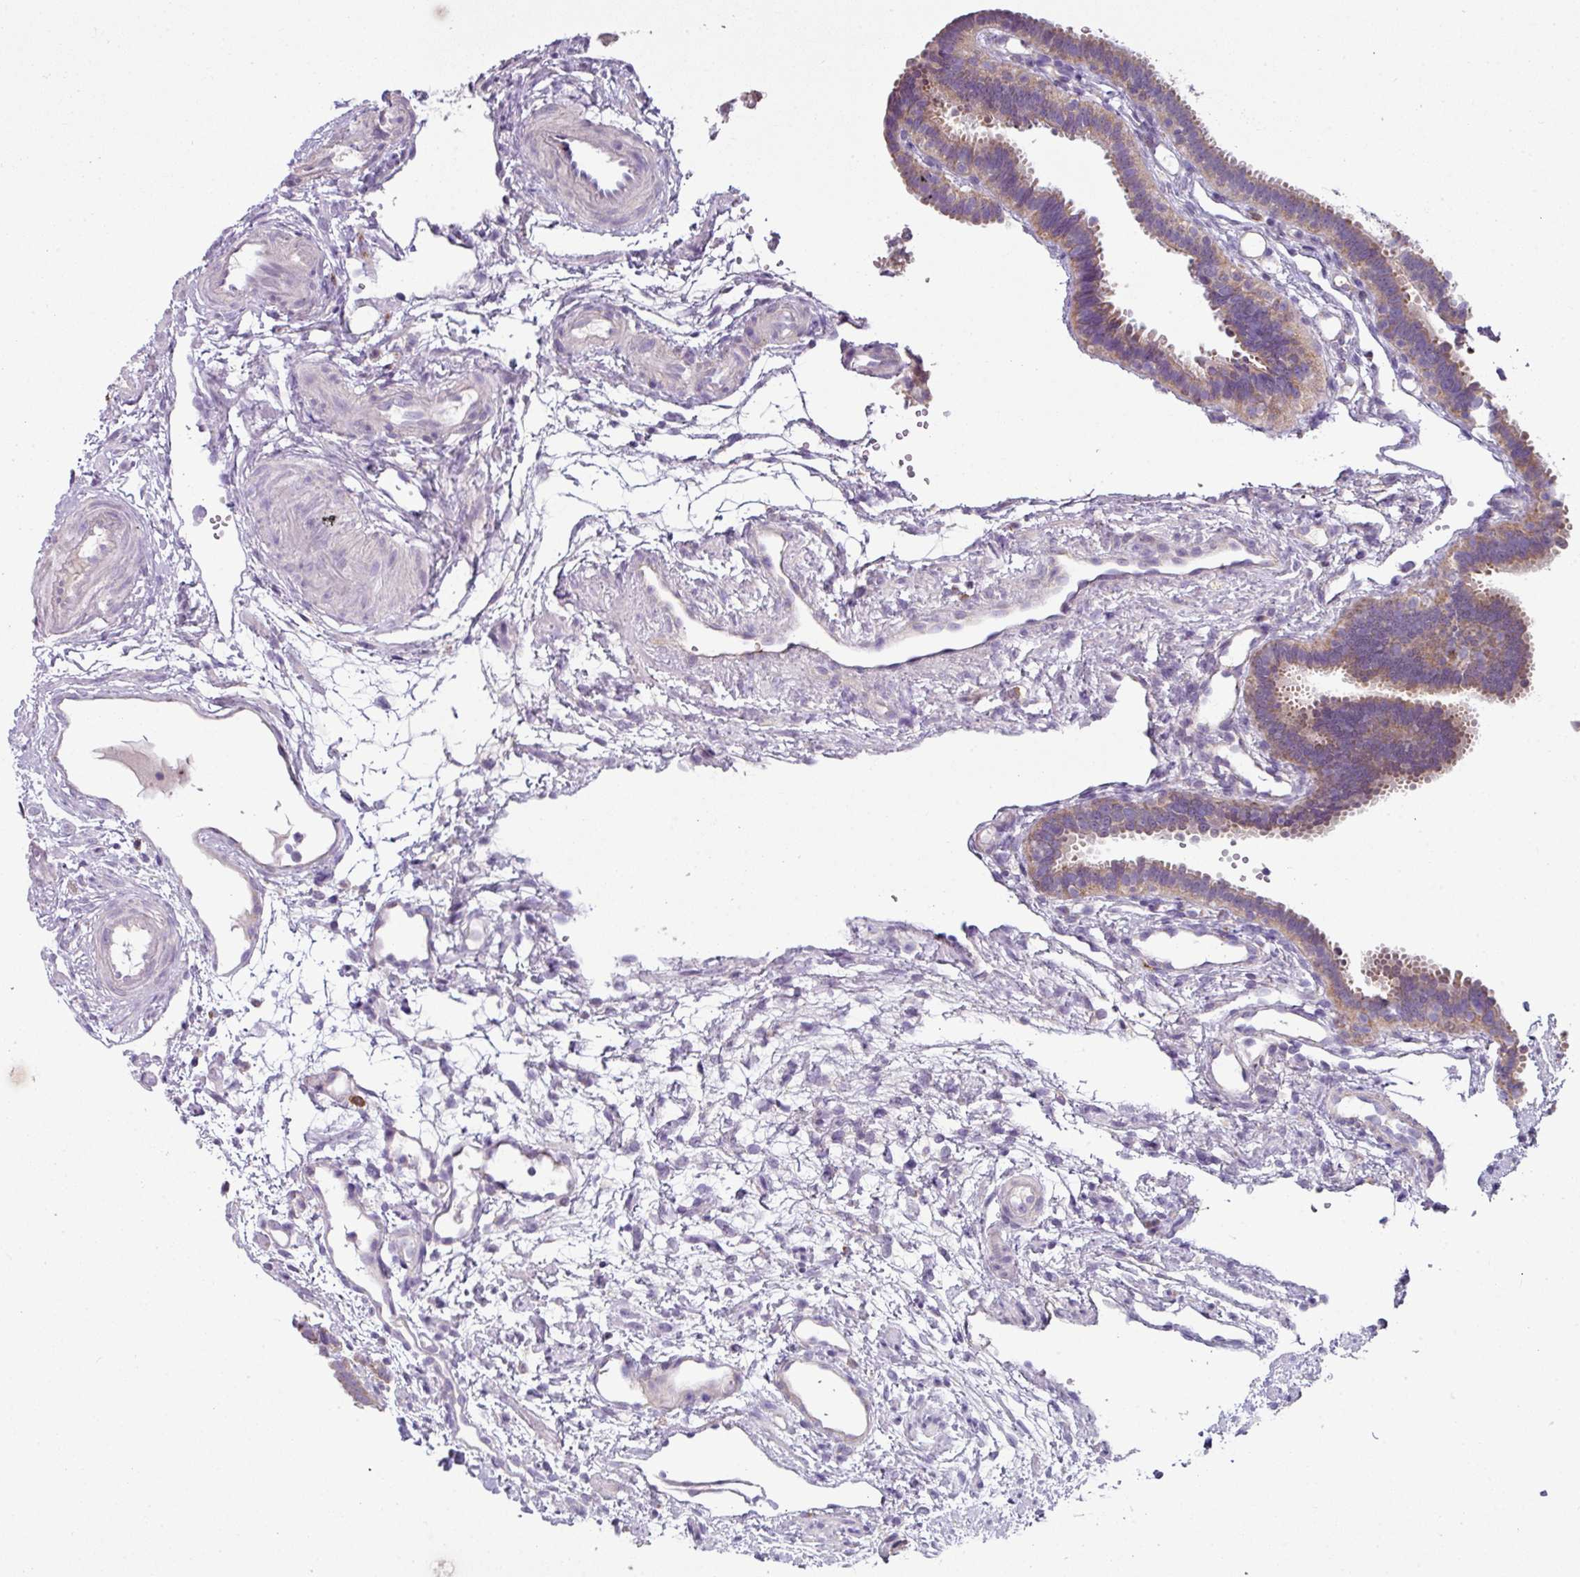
{"staining": {"intensity": "weak", "quantity": "25%-75%", "location": "cytoplasmic/membranous"}, "tissue": "fallopian tube", "cell_type": "Glandular cells", "image_type": "normal", "snomed": [{"axis": "morphology", "description": "Normal tissue, NOS"}, {"axis": "topography", "description": "Fallopian tube"}], "caption": "Protein staining of unremarkable fallopian tube displays weak cytoplasmic/membranous staining in about 25%-75% of glandular cells.", "gene": "LRRC9", "patient": {"sex": "female", "age": 37}}